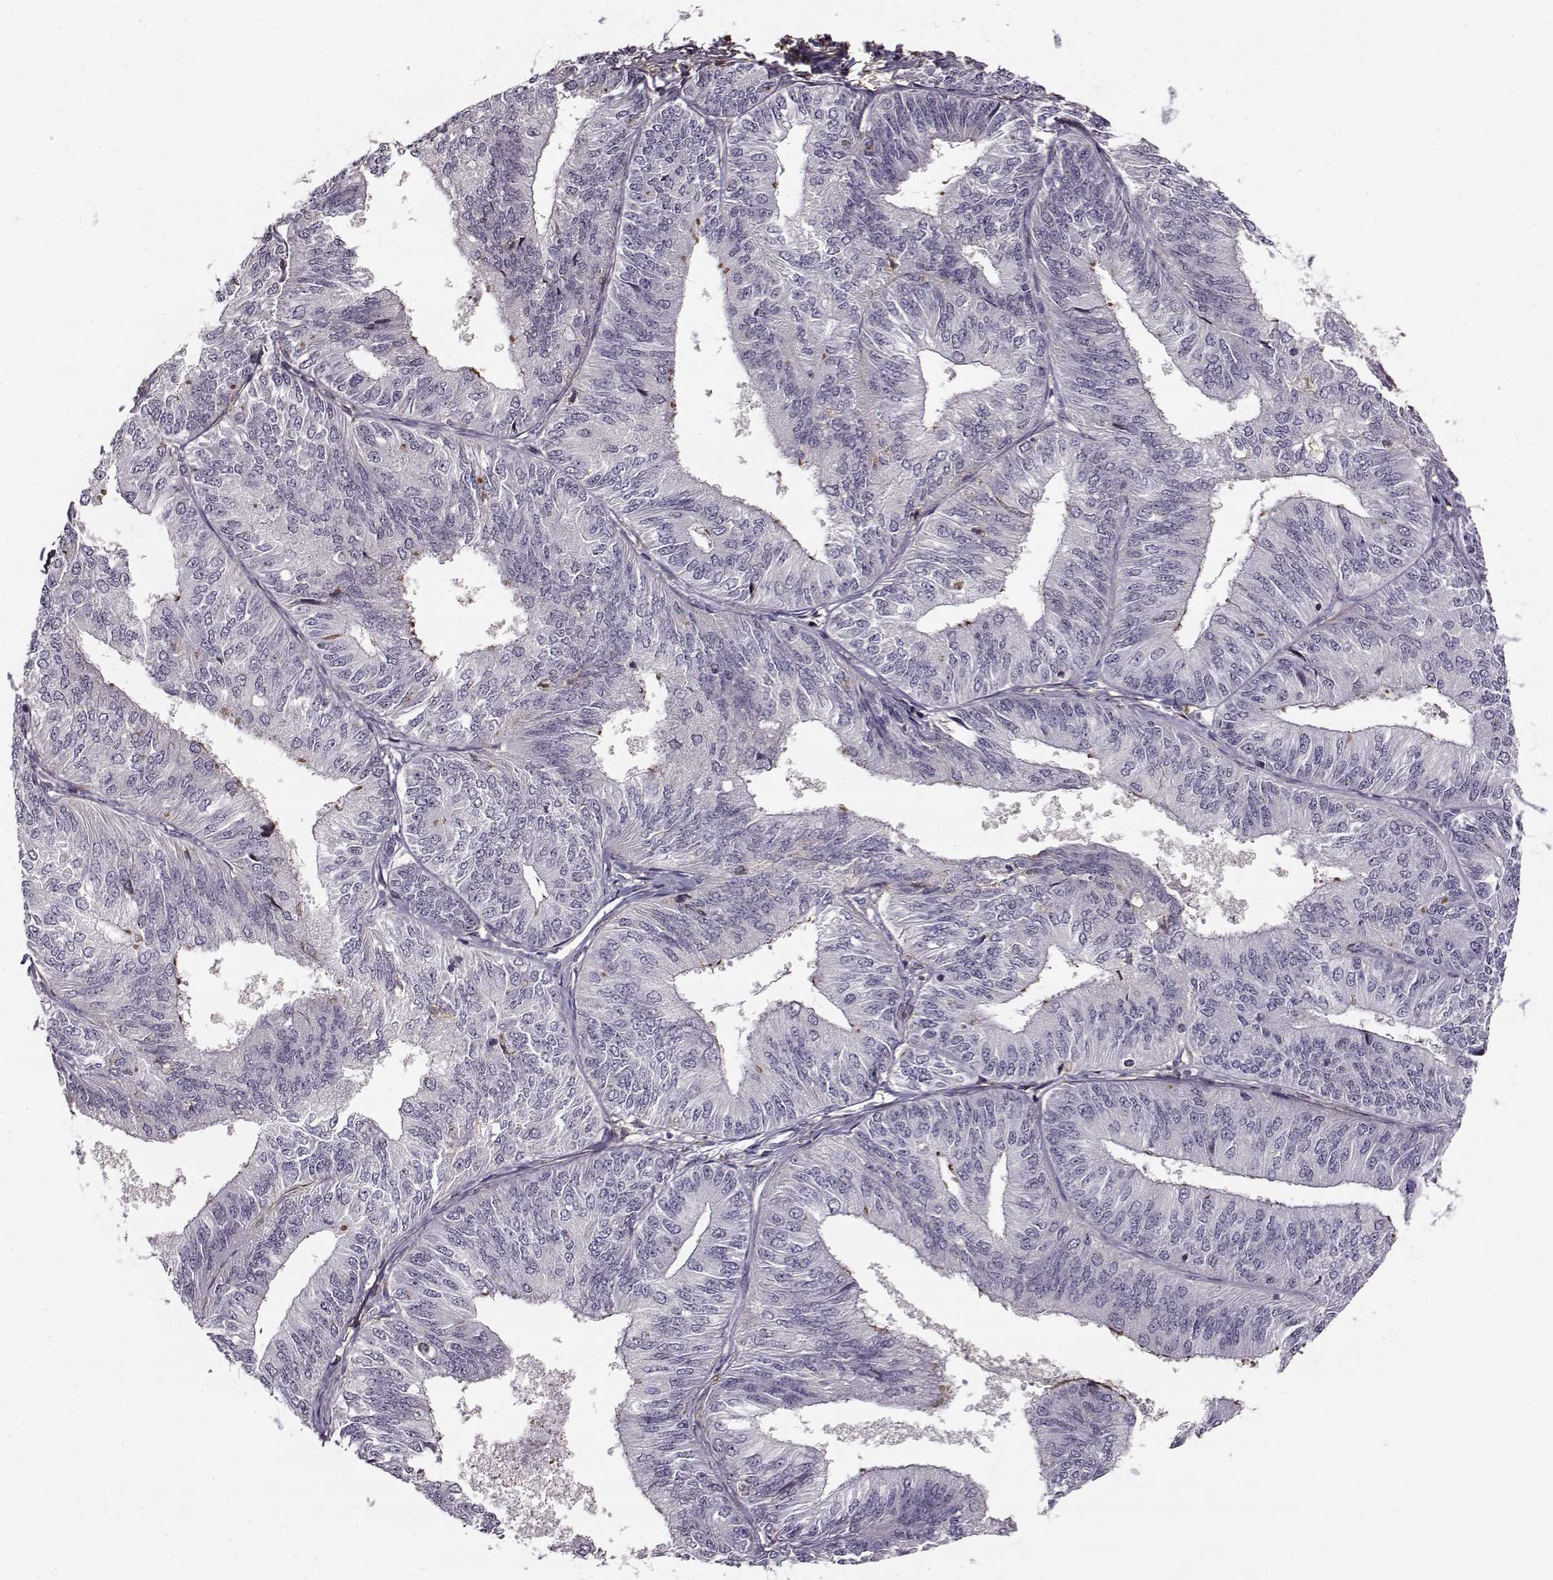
{"staining": {"intensity": "negative", "quantity": "none", "location": "none"}, "tissue": "endometrial cancer", "cell_type": "Tumor cells", "image_type": "cancer", "snomed": [{"axis": "morphology", "description": "Adenocarcinoma, NOS"}, {"axis": "topography", "description": "Endometrium"}], "caption": "The micrograph displays no significant positivity in tumor cells of endometrial cancer (adenocarcinoma). The staining was performed using DAB (3,3'-diaminobenzidine) to visualize the protein expression in brown, while the nuclei were stained in blue with hematoxylin (Magnification: 20x).", "gene": "MFSD1", "patient": {"sex": "female", "age": 58}}